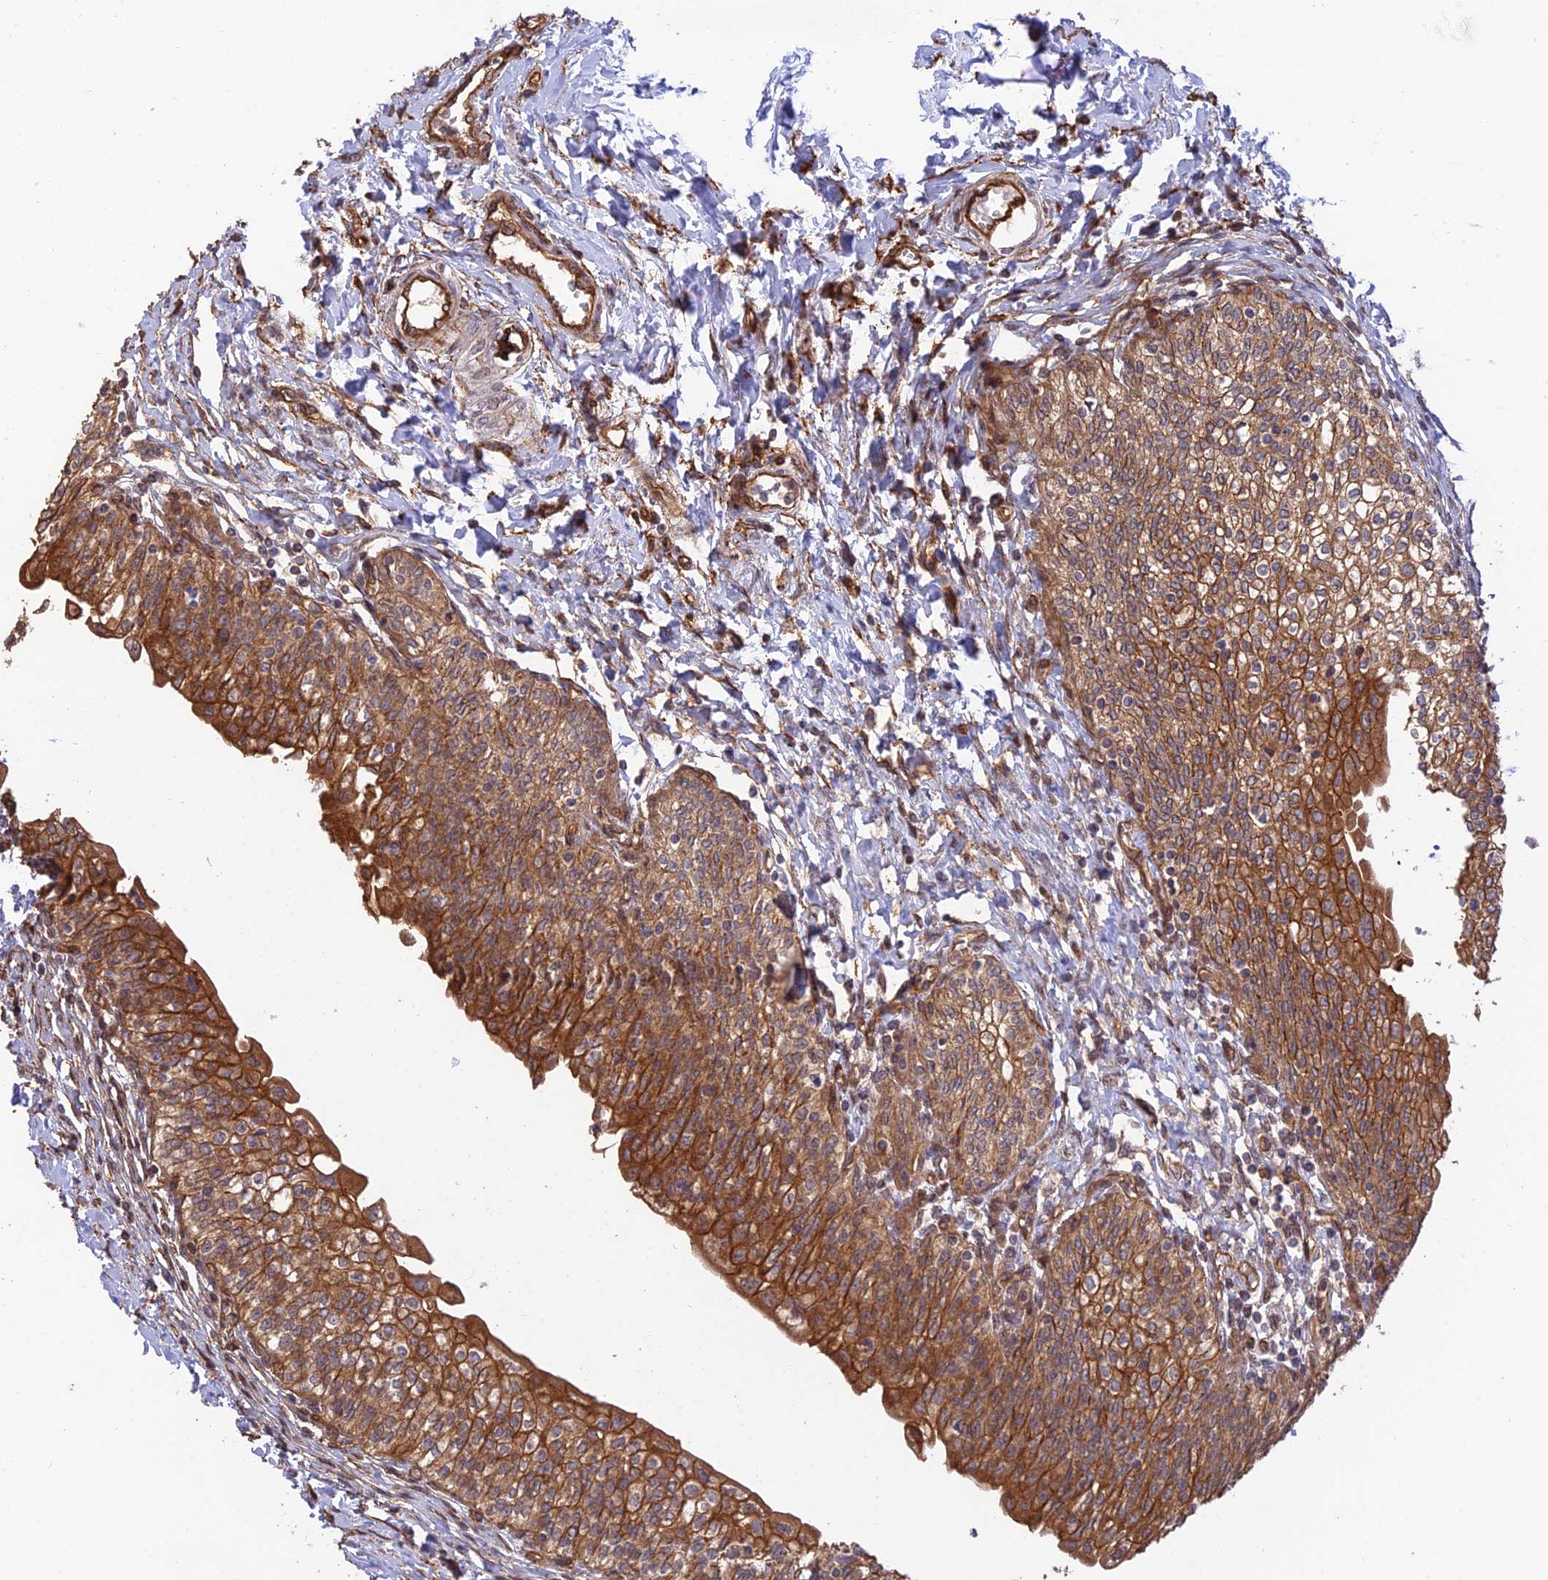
{"staining": {"intensity": "strong", "quantity": ">75%", "location": "cytoplasmic/membranous"}, "tissue": "urinary bladder", "cell_type": "Urothelial cells", "image_type": "normal", "snomed": [{"axis": "morphology", "description": "Normal tissue, NOS"}, {"axis": "topography", "description": "Urinary bladder"}], "caption": "This micrograph reveals immunohistochemistry staining of normal urinary bladder, with high strong cytoplasmic/membranous positivity in about >75% of urothelial cells.", "gene": "HOMER2", "patient": {"sex": "male", "age": 55}}